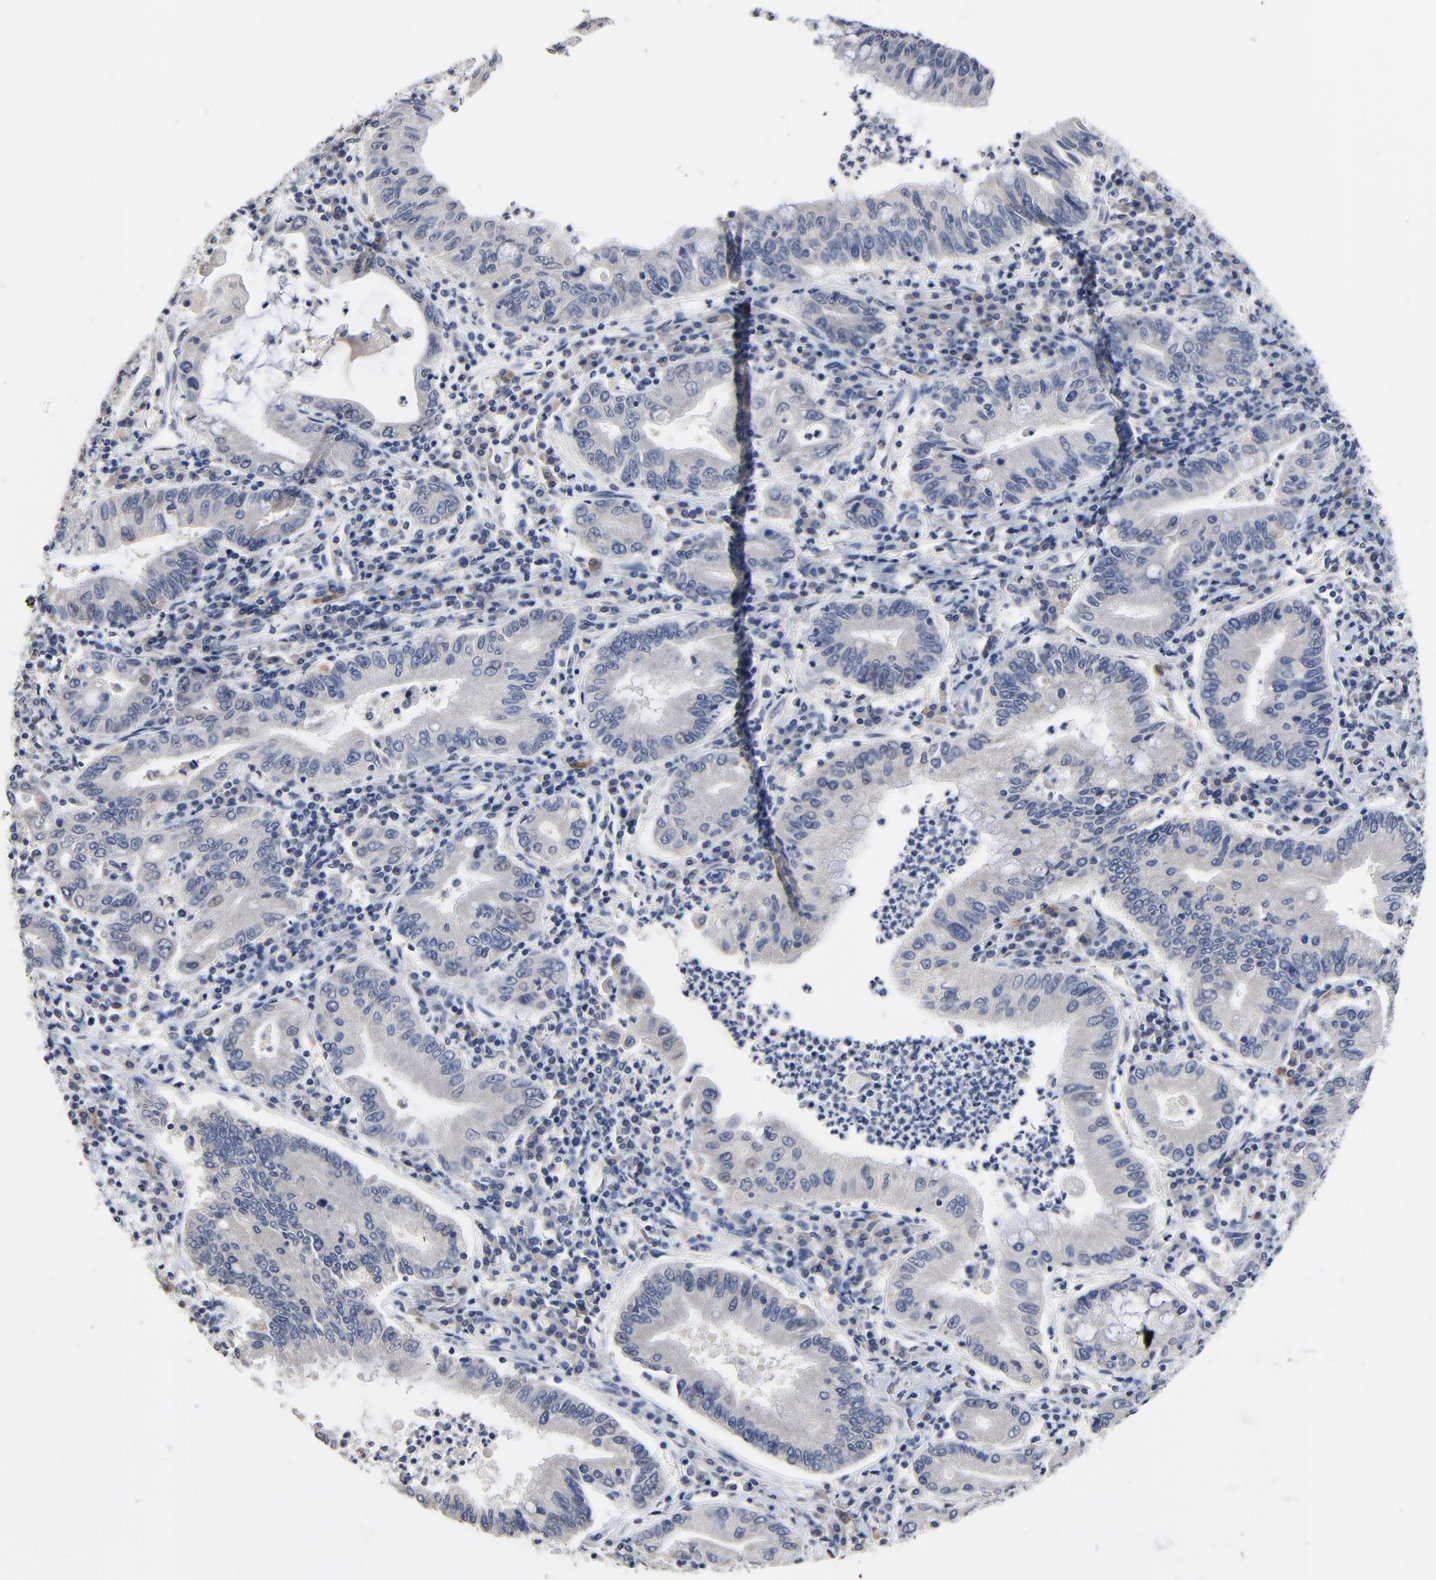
{"staining": {"intensity": "negative", "quantity": "none", "location": "none"}, "tissue": "stomach cancer", "cell_type": "Tumor cells", "image_type": "cancer", "snomed": [{"axis": "morphology", "description": "Normal tissue, NOS"}, {"axis": "morphology", "description": "Adenocarcinoma, NOS"}, {"axis": "topography", "description": "Esophagus"}, {"axis": "topography", "description": "Stomach, upper"}, {"axis": "topography", "description": "Peripheral nerve tissue"}], "caption": "High magnification brightfield microscopy of stomach adenocarcinoma stained with DAB (3,3'-diaminobenzidine) (brown) and counterstained with hematoxylin (blue): tumor cells show no significant expression. The staining was performed using DAB to visualize the protein expression in brown, while the nuclei were stained in blue with hematoxylin (Magnification: 20x).", "gene": "FBXL5", "patient": {"sex": "male", "age": 62}}